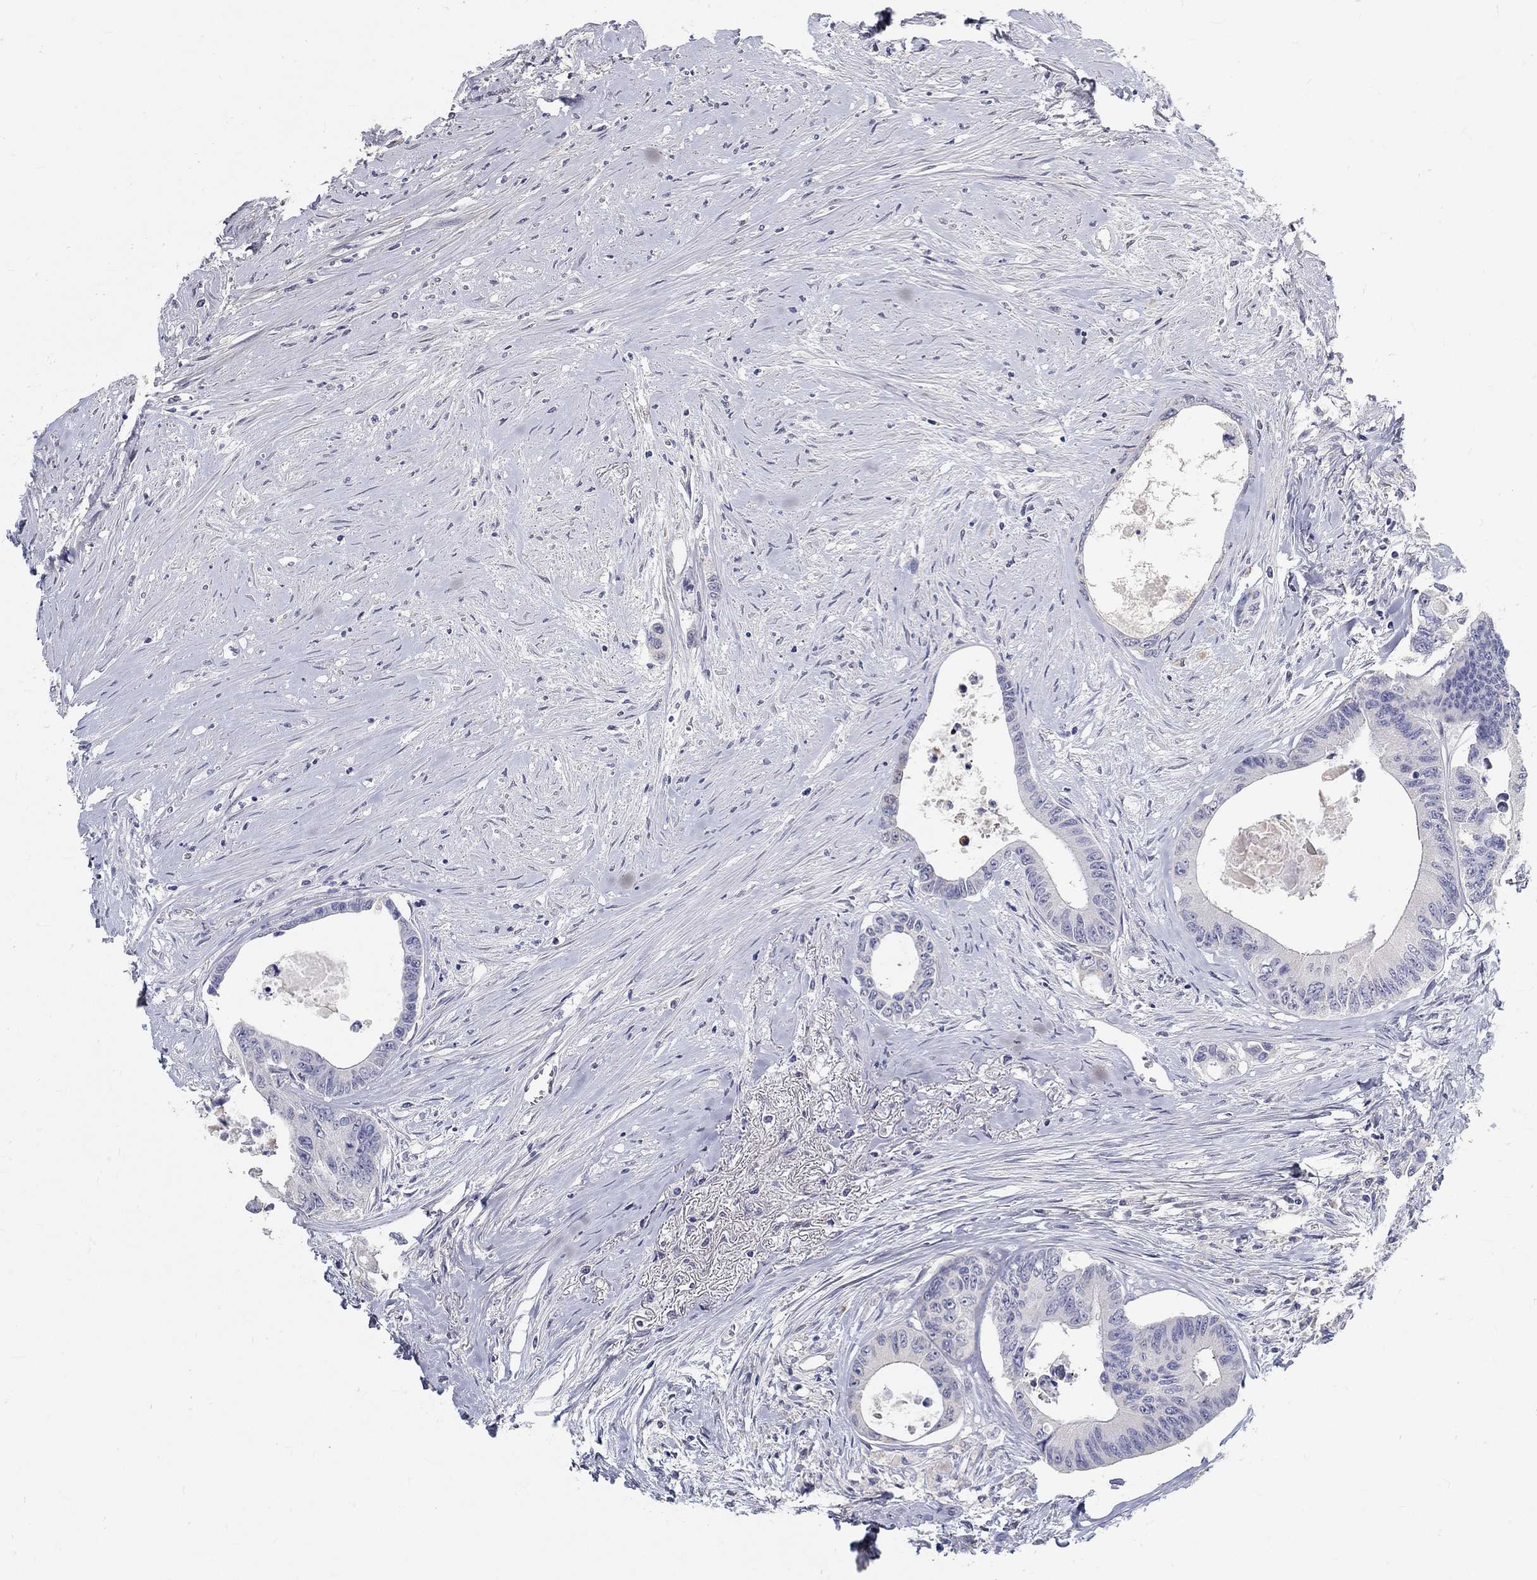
{"staining": {"intensity": "negative", "quantity": "none", "location": "none"}, "tissue": "colorectal cancer", "cell_type": "Tumor cells", "image_type": "cancer", "snomed": [{"axis": "morphology", "description": "Adenocarcinoma, NOS"}, {"axis": "topography", "description": "Rectum"}], "caption": "Immunohistochemistry of colorectal cancer exhibits no expression in tumor cells. (DAB immunohistochemistry (IHC) visualized using brightfield microscopy, high magnification).", "gene": "FGF2", "patient": {"sex": "male", "age": 59}}